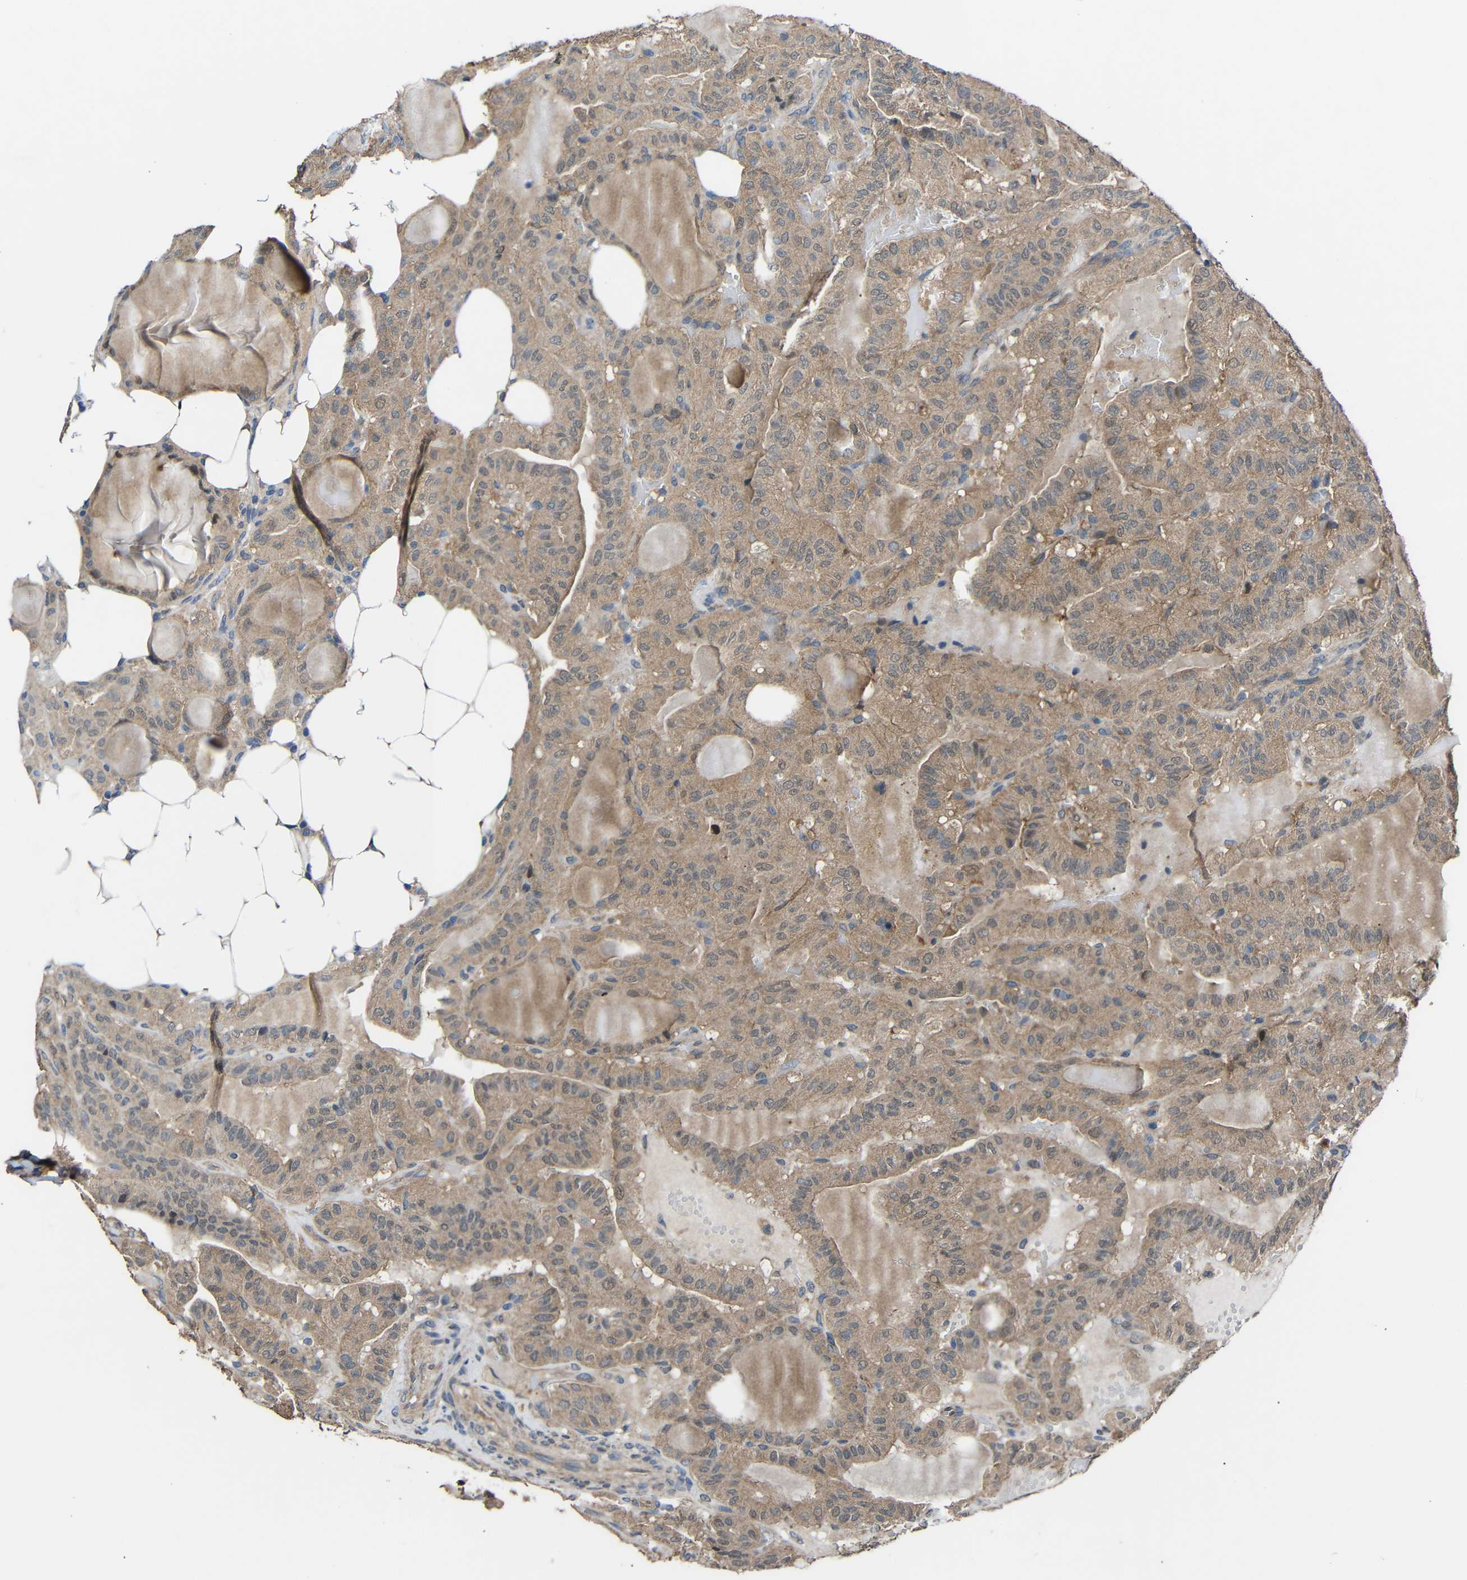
{"staining": {"intensity": "moderate", "quantity": ">75%", "location": "cytoplasmic/membranous"}, "tissue": "thyroid cancer", "cell_type": "Tumor cells", "image_type": "cancer", "snomed": [{"axis": "morphology", "description": "Papillary adenocarcinoma, NOS"}, {"axis": "topography", "description": "Thyroid gland"}], "caption": "Thyroid cancer (papillary adenocarcinoma) stained with IHC displays moderate cytoplasmic/membranous staining in approximately >75% of tumor cells. The staining was performed using DAB (3,3'-diaminobenzidine) to visualize the protein expression in brown, while the nuclei were stained in blue with hematoxylin (Magnification: 20x).", "gene": "CHST9", "patient": {"sex": "male", "age": 77}}